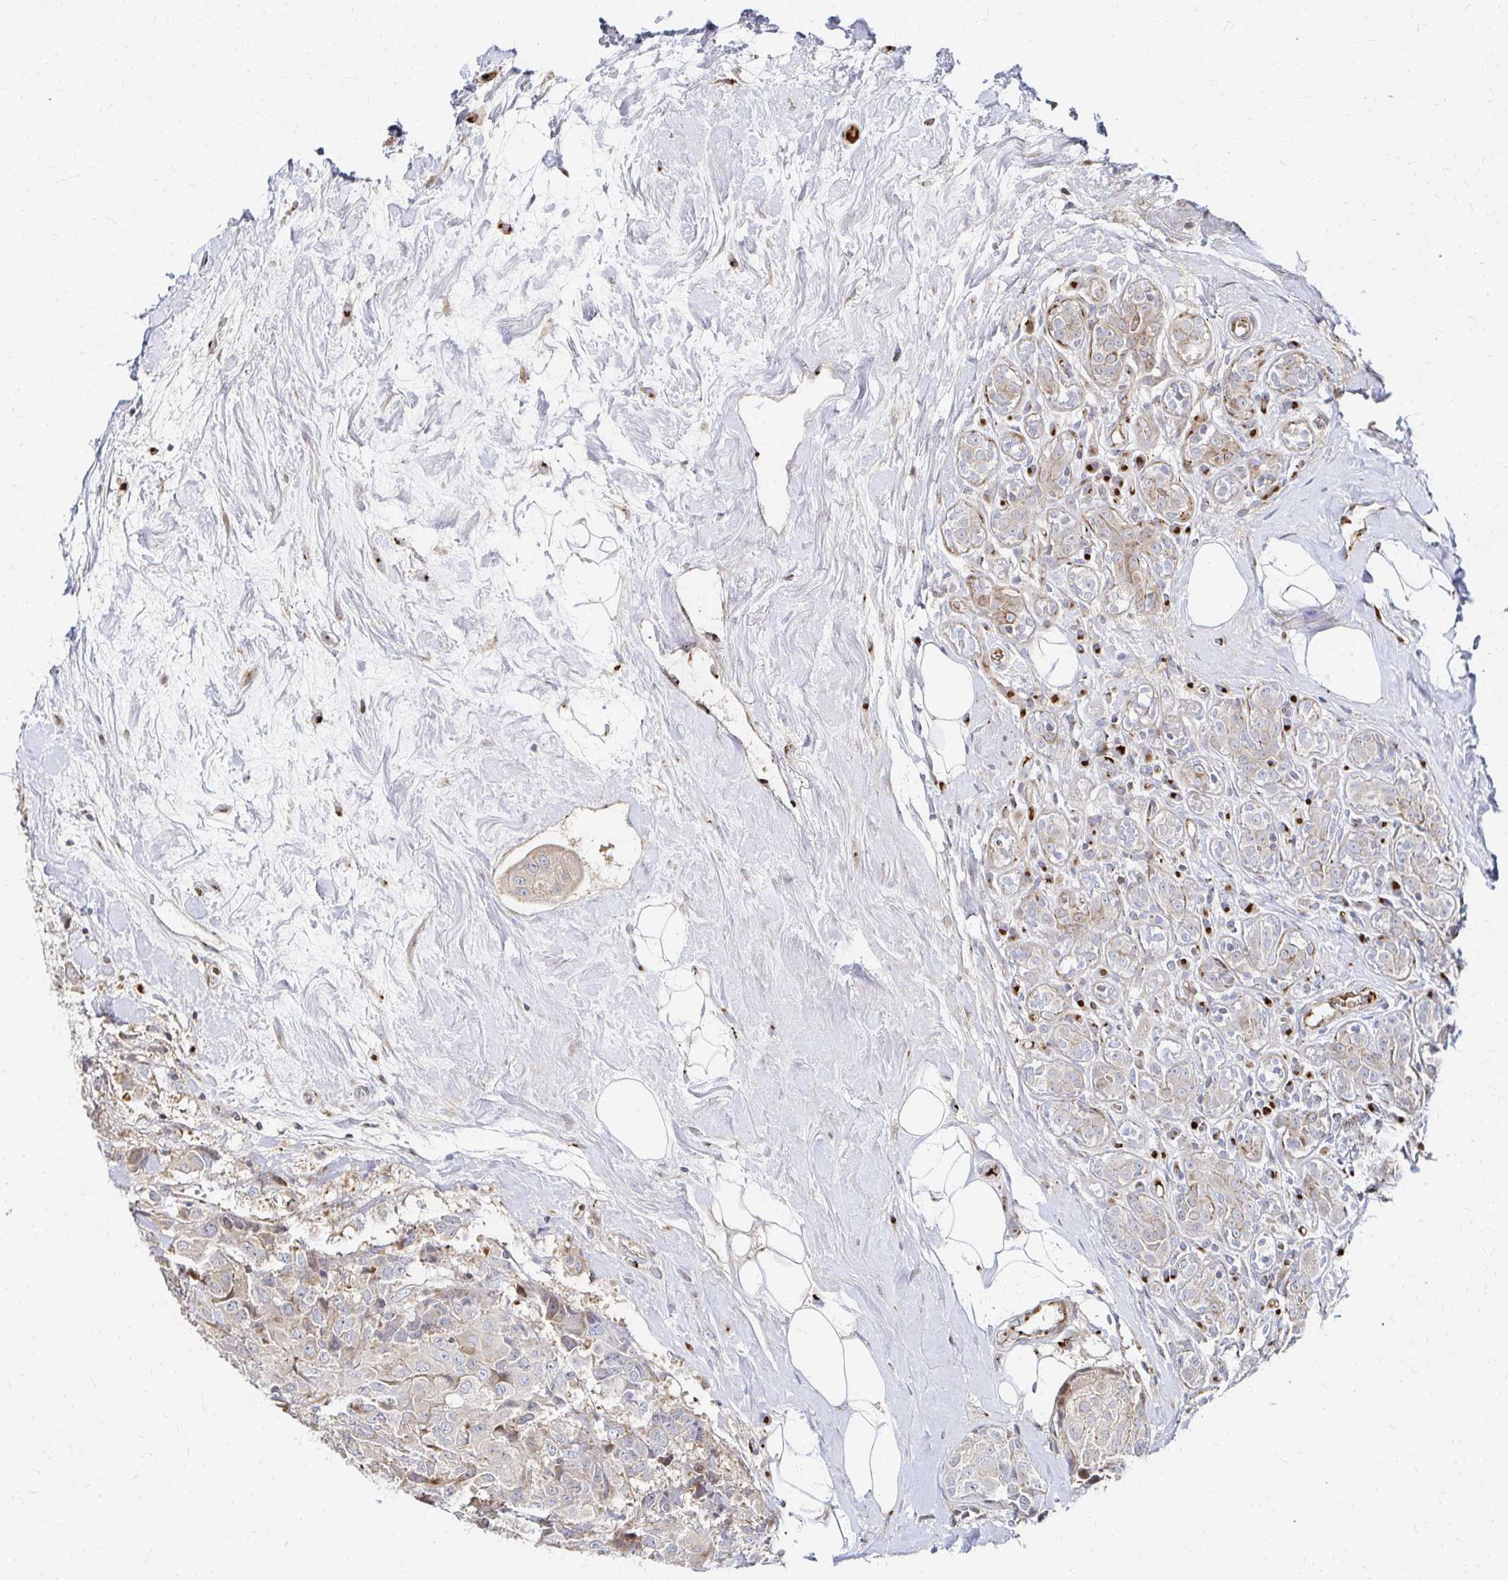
{"staining": {"intensity": "negative", "quantity": "none", "location": "none"}, "tissue": "breast cancer", "cell_type": "Tumor cells", "image_type": "cancer", "snomed": [{"axis": "morphology", "description": "Duct carcinoma"}, {"axis": "topography", "description": "Breast"}], "caption": "DAB immunohistochemical staining of human invasive ductal carcinoma (breast) reveals no significant positivity in tumor cells.", "gene": "MAN1A1", "patient": {"sex": "female", "age": 43}}